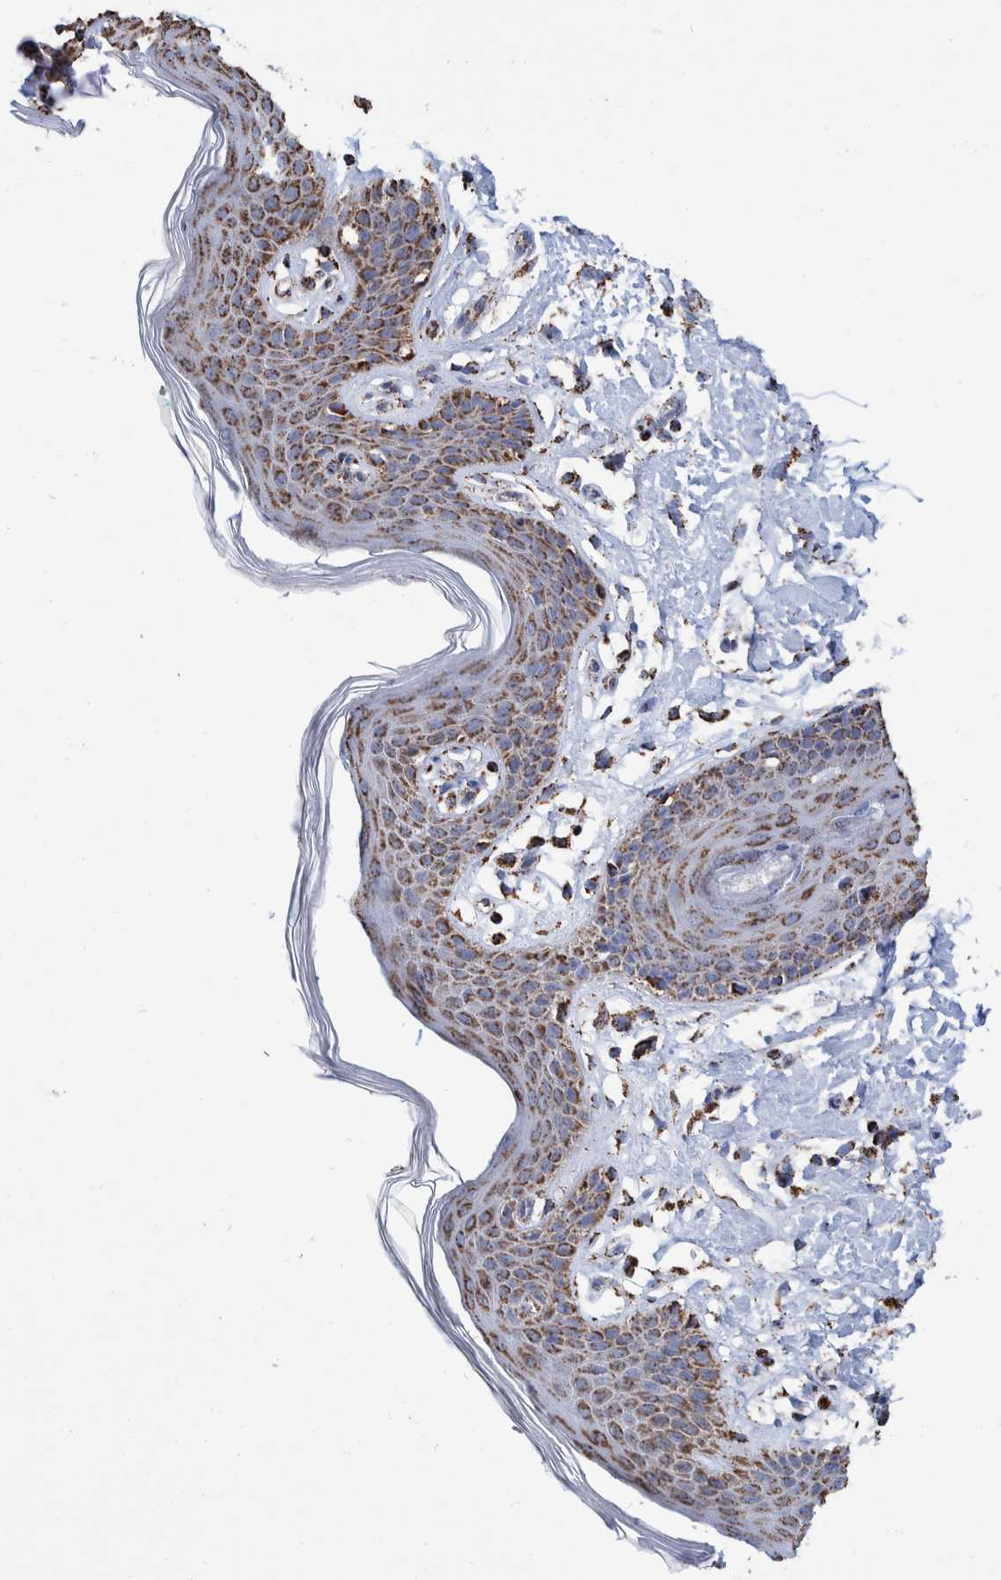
{"staining": {"intensity": "strong", "quantity": ">75%", "location": "cytoplasmic/membranous"}, "tissue": "skin", "cell_type": "Epidermal cells", "image_type": "normal", "snomed": [{"axis": "morphology", "description": "Normal tissue, NOS"}, {"axis": "topography", "description": "Vulva"}], "caption": "Immunohistochemistry (IHC) of normal skin reveals high levels of strong cytoplasmic/membranous expression in about >75% of epidermal cells.", "gene": "VPS26C", "patient": {"sex": "female", "age": 66}}